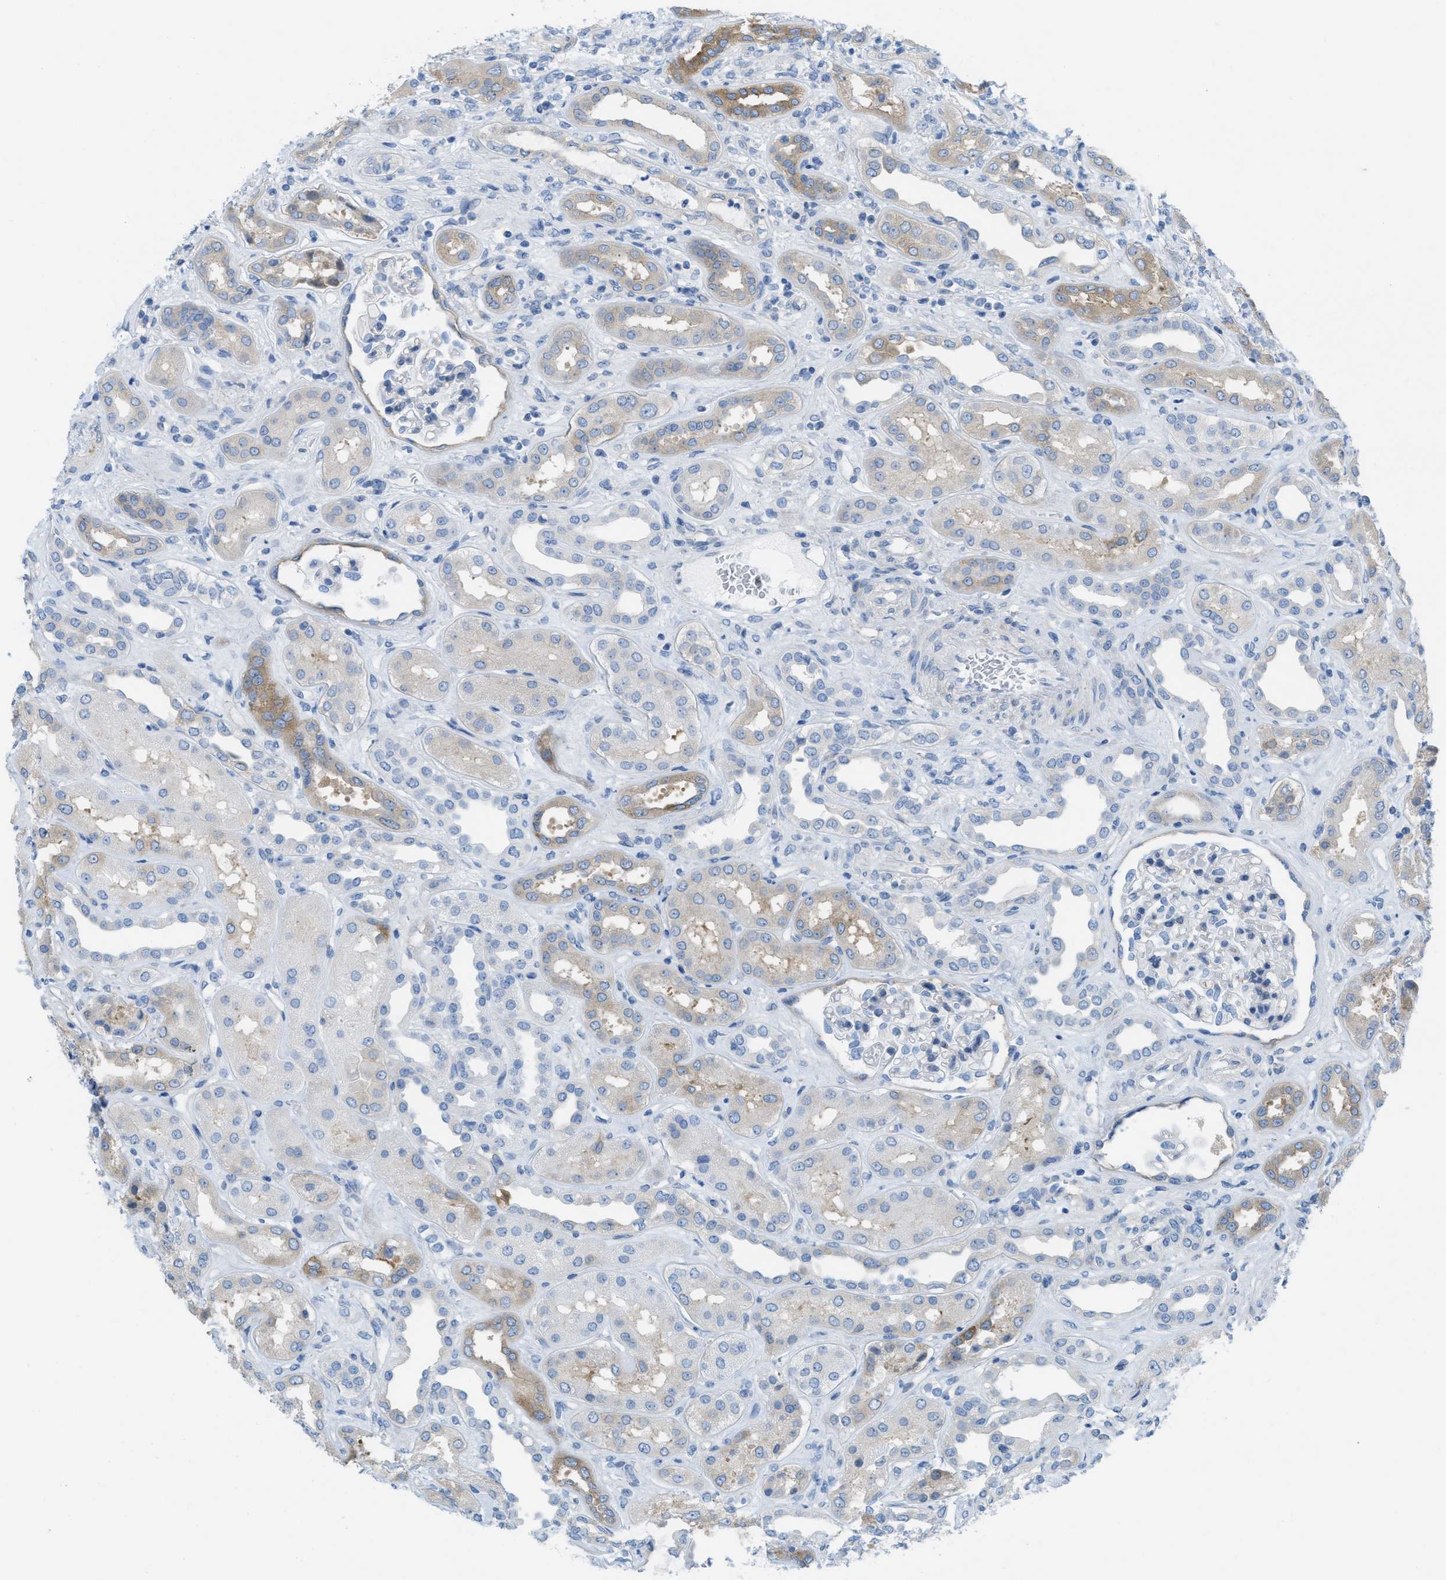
{"staining": {"intensity": "negative", "quantity": "none", "location": "none"}, "tissue": "kidney", "cell_type": "Cells in glomeruli", "image_type": "normal", "snomed": [{"axis": "morphology", "description": "Normal tissue, NOS"}, {"axis": "topography", "description": "Kidney"}], "caption": "The image demonstrates no significant staining in cells in glomeruli of kidney.", "gene": "ASGR1", "patient": {"sex": "male", "age": 59}}